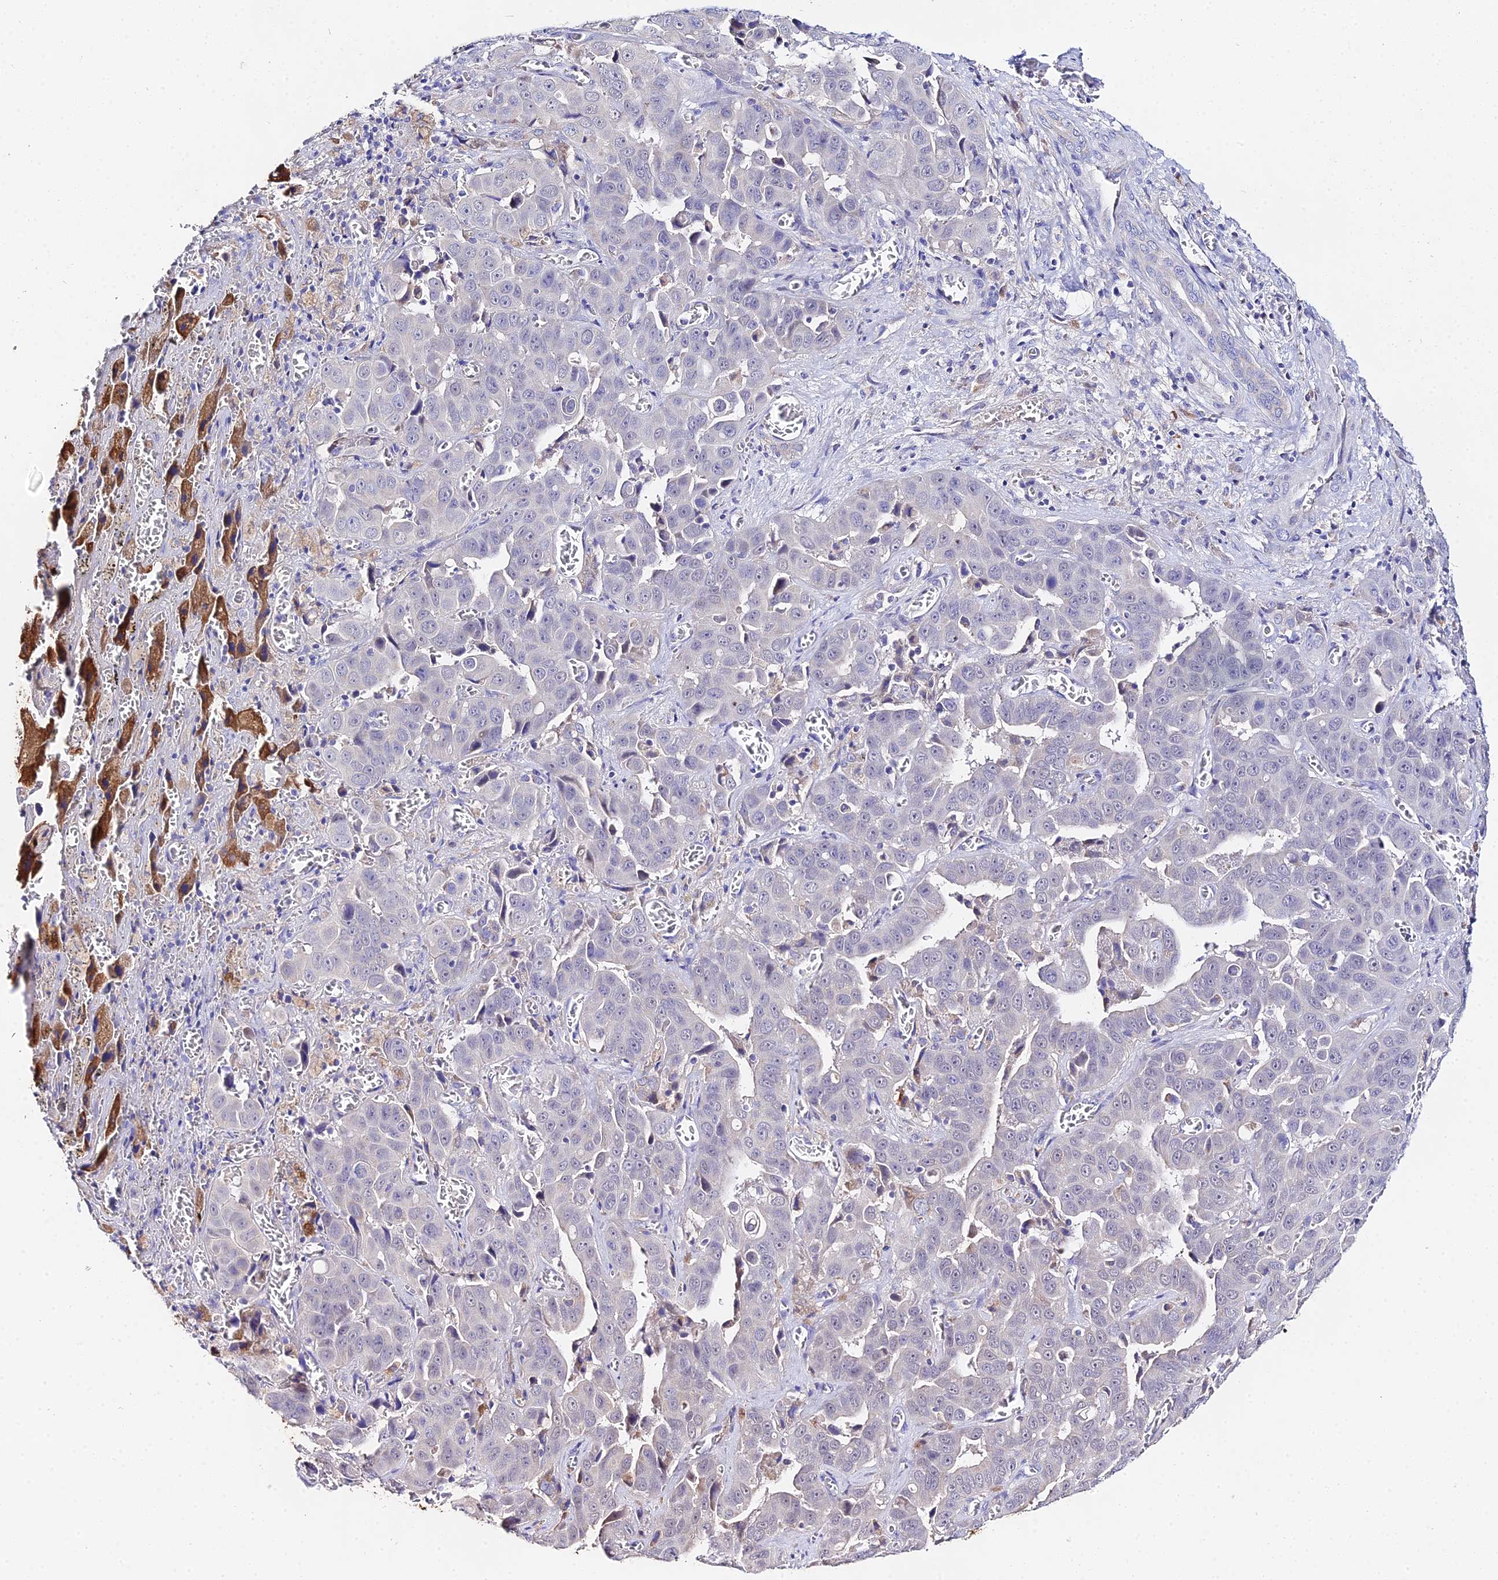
{"staining": {"intensity": "negative", "quantity": "none", "location": "none"}, "tissue": "liver cancer", "cell_type": "Tumor cells", "image_type": "cancer", "snomed": [{"axis": "morphology", "description": "Cholangiocarcinoma"}, {"axis": "topography", "description": "Liver"}], "caption": "Immunohistochemistry (IHC) micrograph of neoplastic tissue: cholangiocarcinoma (liver) stained with DAB exhibits no significant protein staining in tumor cells.", "gene": "PPP2R2C", "patient": {"sex": "female", "age": 52}}